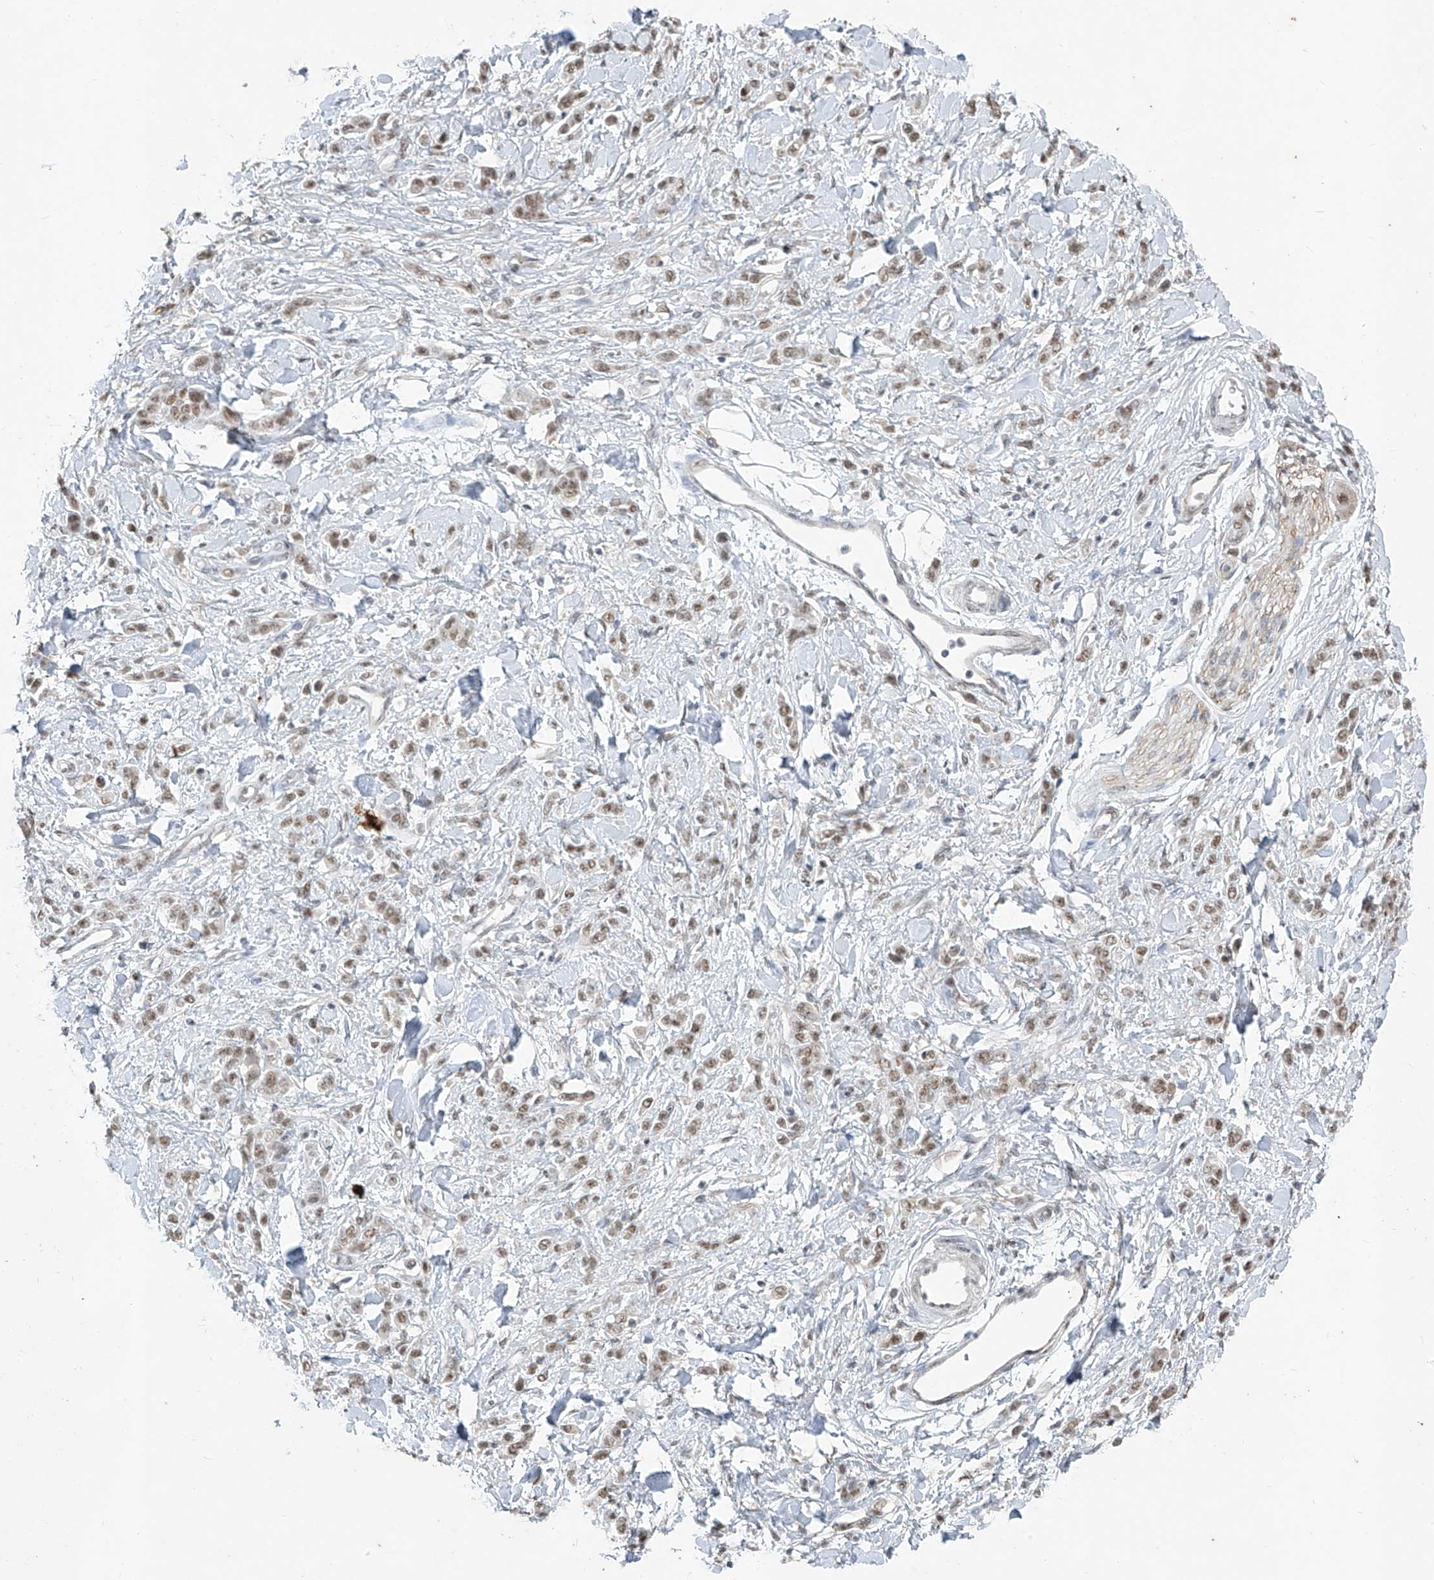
{"staining": {"intensity": "weak", "quantity": ">75%", "location": "nuclear"}, "tissue": "stomach cancer", "cell_type": "Tumor cells", "image_type": "cancer", "snomed": [{"axis": "morphology", "description": "Normal tissue, NOS"}, {"axis": "morphology", "description": "Adenocarcinoma, NOS"}, {"axis": "topography", "description": "Stomach"}], "caption": "High-magnification brightfield microscopy of stomach adenocarcinoma stained with DAB (brown) and counterstained with hematoxylin (blue). tumor cells exhibit weak nuclear staining is identified in approximately>75% of cells. Using DAB (brown) and hematoxylin (blue) stains, captured at high magnification using brightfield microscopy.", "gene": "TFEC", "patient": {"sex": "male", "age": 82}}